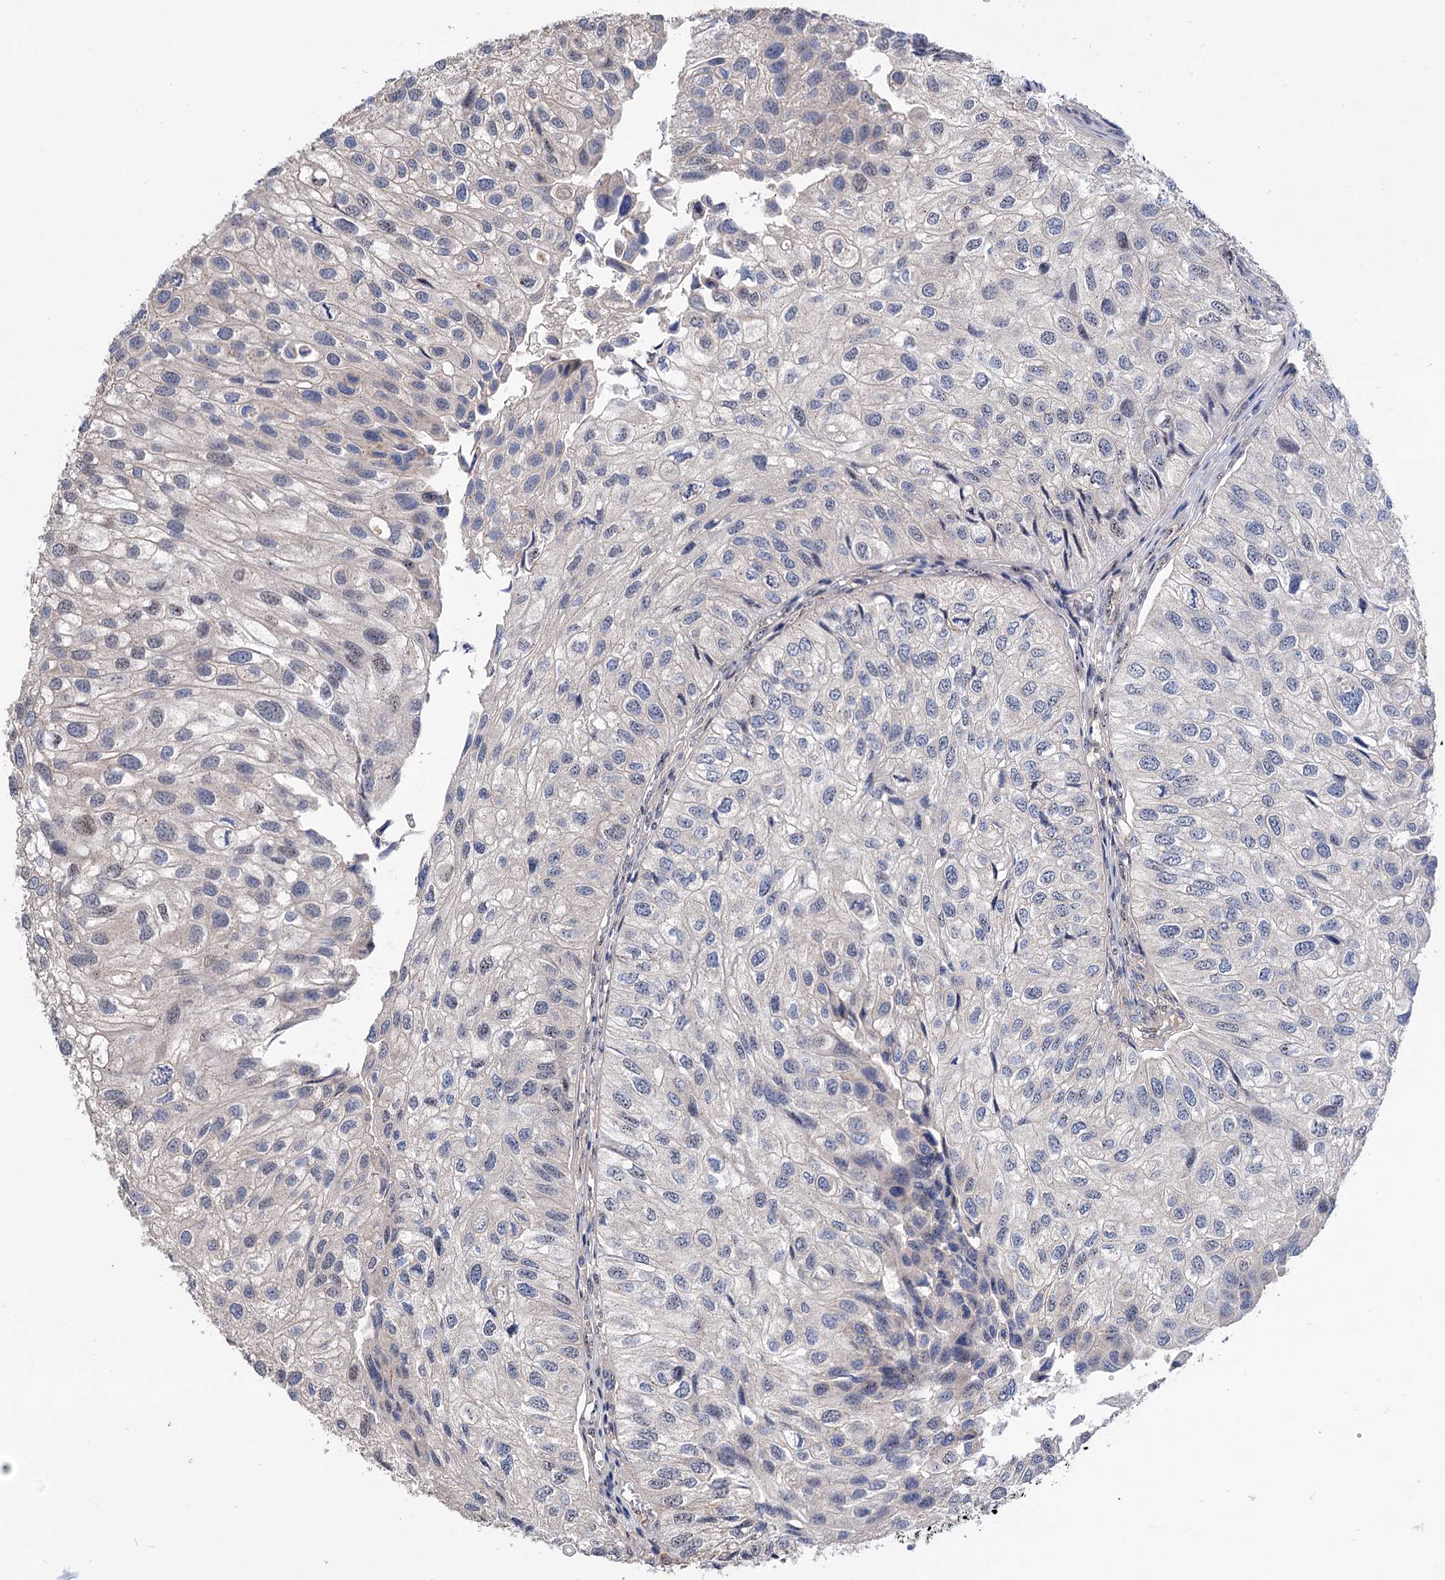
{"staining": {"intensity": "weak", "quantity": "<25%", "location": "nuclear"}, "tissue": "urothelial cancer", "cell_type": "Tumor cells", "image_type": "cancer", "snomed": [{"axis": "morphology", "description": "Urothelial carcinoma, Low grade"}, {"axis": "topography", "description": "Urinary bladder"}], "caption": "Human urothelial cancer stained for a protein using immunohistochemistry shows no expression in tumor cells.", "gene": "SEC24A", "patient": {"sex": "female", "age": 89}}